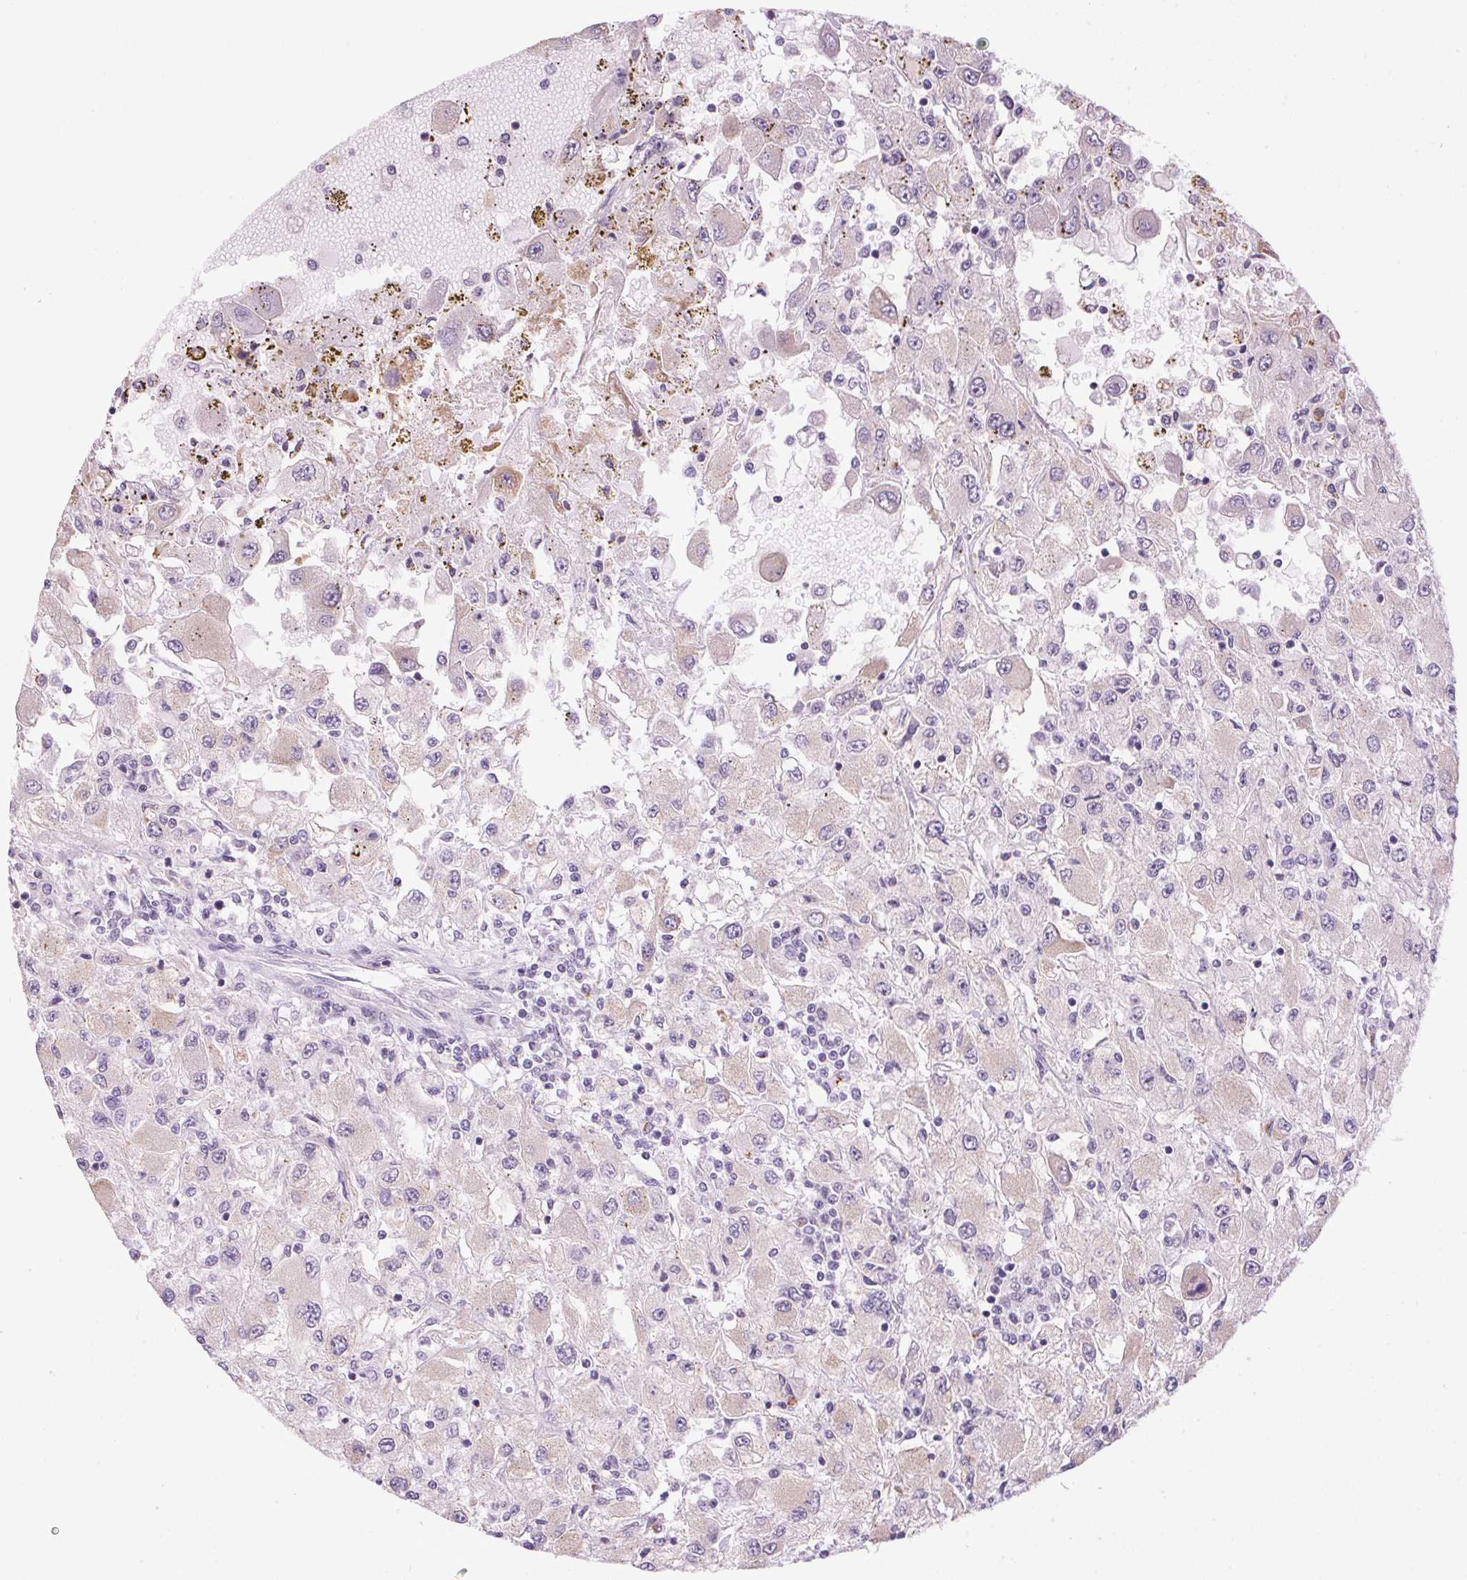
{"staining": {"intensity": "negative", "quantity": "none", "location": "none"}, "tissue": "renal cancer", "cell_type": "Tumor cells", "image_type": "cancer", "snomed": [{"axis": "morphology", "description": "Adenocarcinoma, NOS"}, {"axis": "topography", "description": "Kidney"}], "caption": "DAB immunohistochemical staining of human renal cancer shows no significant positivity in tumor cells.", "gene": "ADH5", "patient": {"sex": "female", "age": 67}}